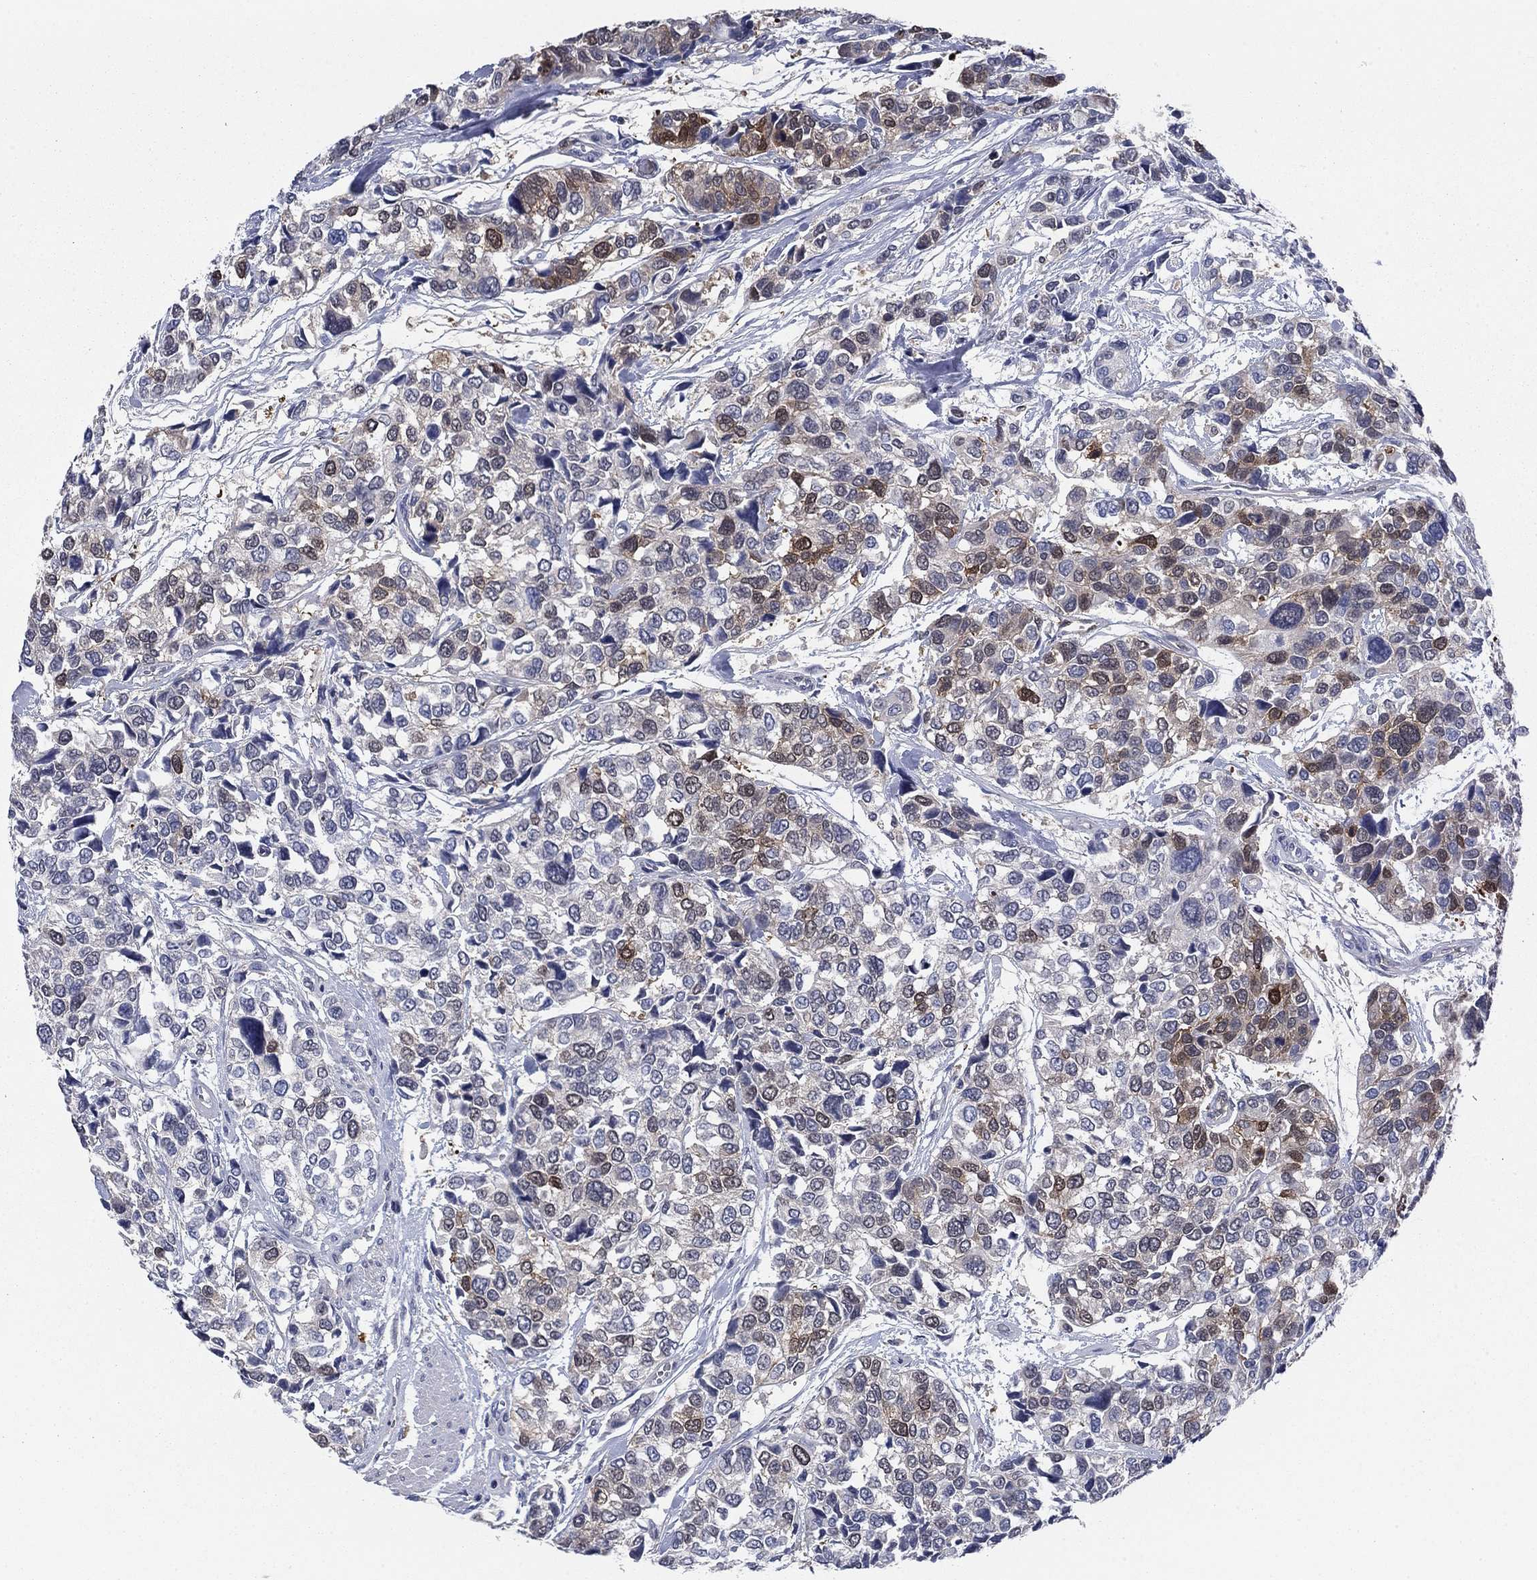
{"staining": {"intensity": "moderate", "quantity": "<25%", "location": "cytoplasmic/membranous"}, "tissue": "urothelial cancer", "cell_type": "Tumor cells", "image_type": "cancer", "snomed": [{"axis": "morphology", "description": "Urothelial carcinoma, High grade"}, {"axis": "topography", "description": "Urinary bladder"}], "caption": "Immunohistochemistry (IHC) (DAB) staining of urothelial cancer shows moderate cytoplasmic/membranous protein expression in about <25% of tumor cells. The staining is performed using DAB (3,3'-diaminobenzidine) brown chromogen to label protein expression. The nuclei are counter-stained blue using hematoxylin.", "gene": "STMN1", "patient": {"sex": "male", "age": 77}}